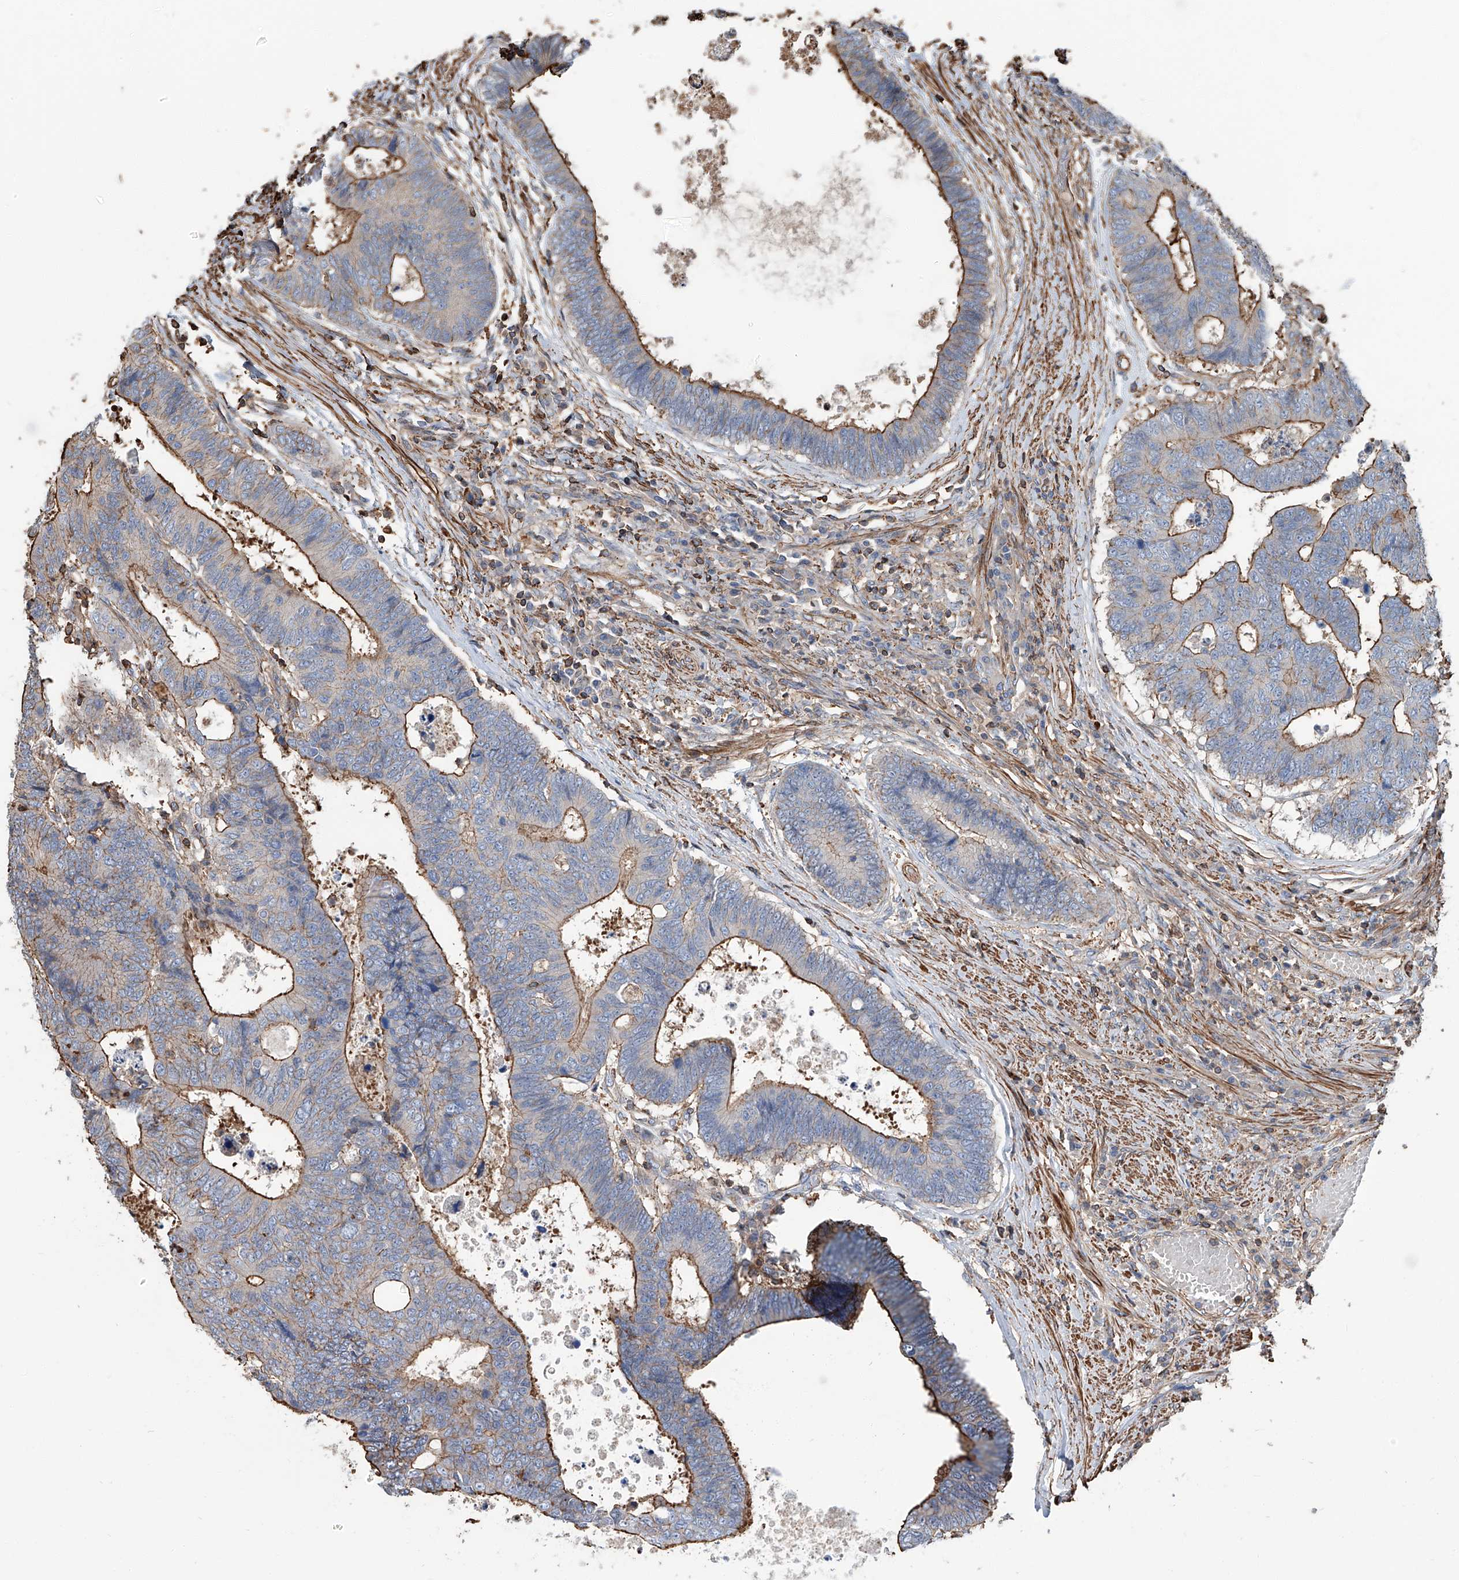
{"staining": {"intensity": "moderate", "quantity": "25%-75%", "location": "cytoplasmic/membranous"}, "tissue": "colorectal cancer", "cell_type": "Tumor cells", "image_type": "cancer", "snomed": [{"axis": "morphology", "description": "Adenocarcinoma, NOS"}, {"axis": "topography", "description": "Rectum"}], "caption": "Immunohistochemistry (IHC) of human colorectal cancer (adenocarcinoma) shows medium levels of moderate cytoplasmic/membranous expression in about 25%-75% of tumor cells.", "gene": "PIEZO2", "patient": {"sex": "male", "age": 84}}